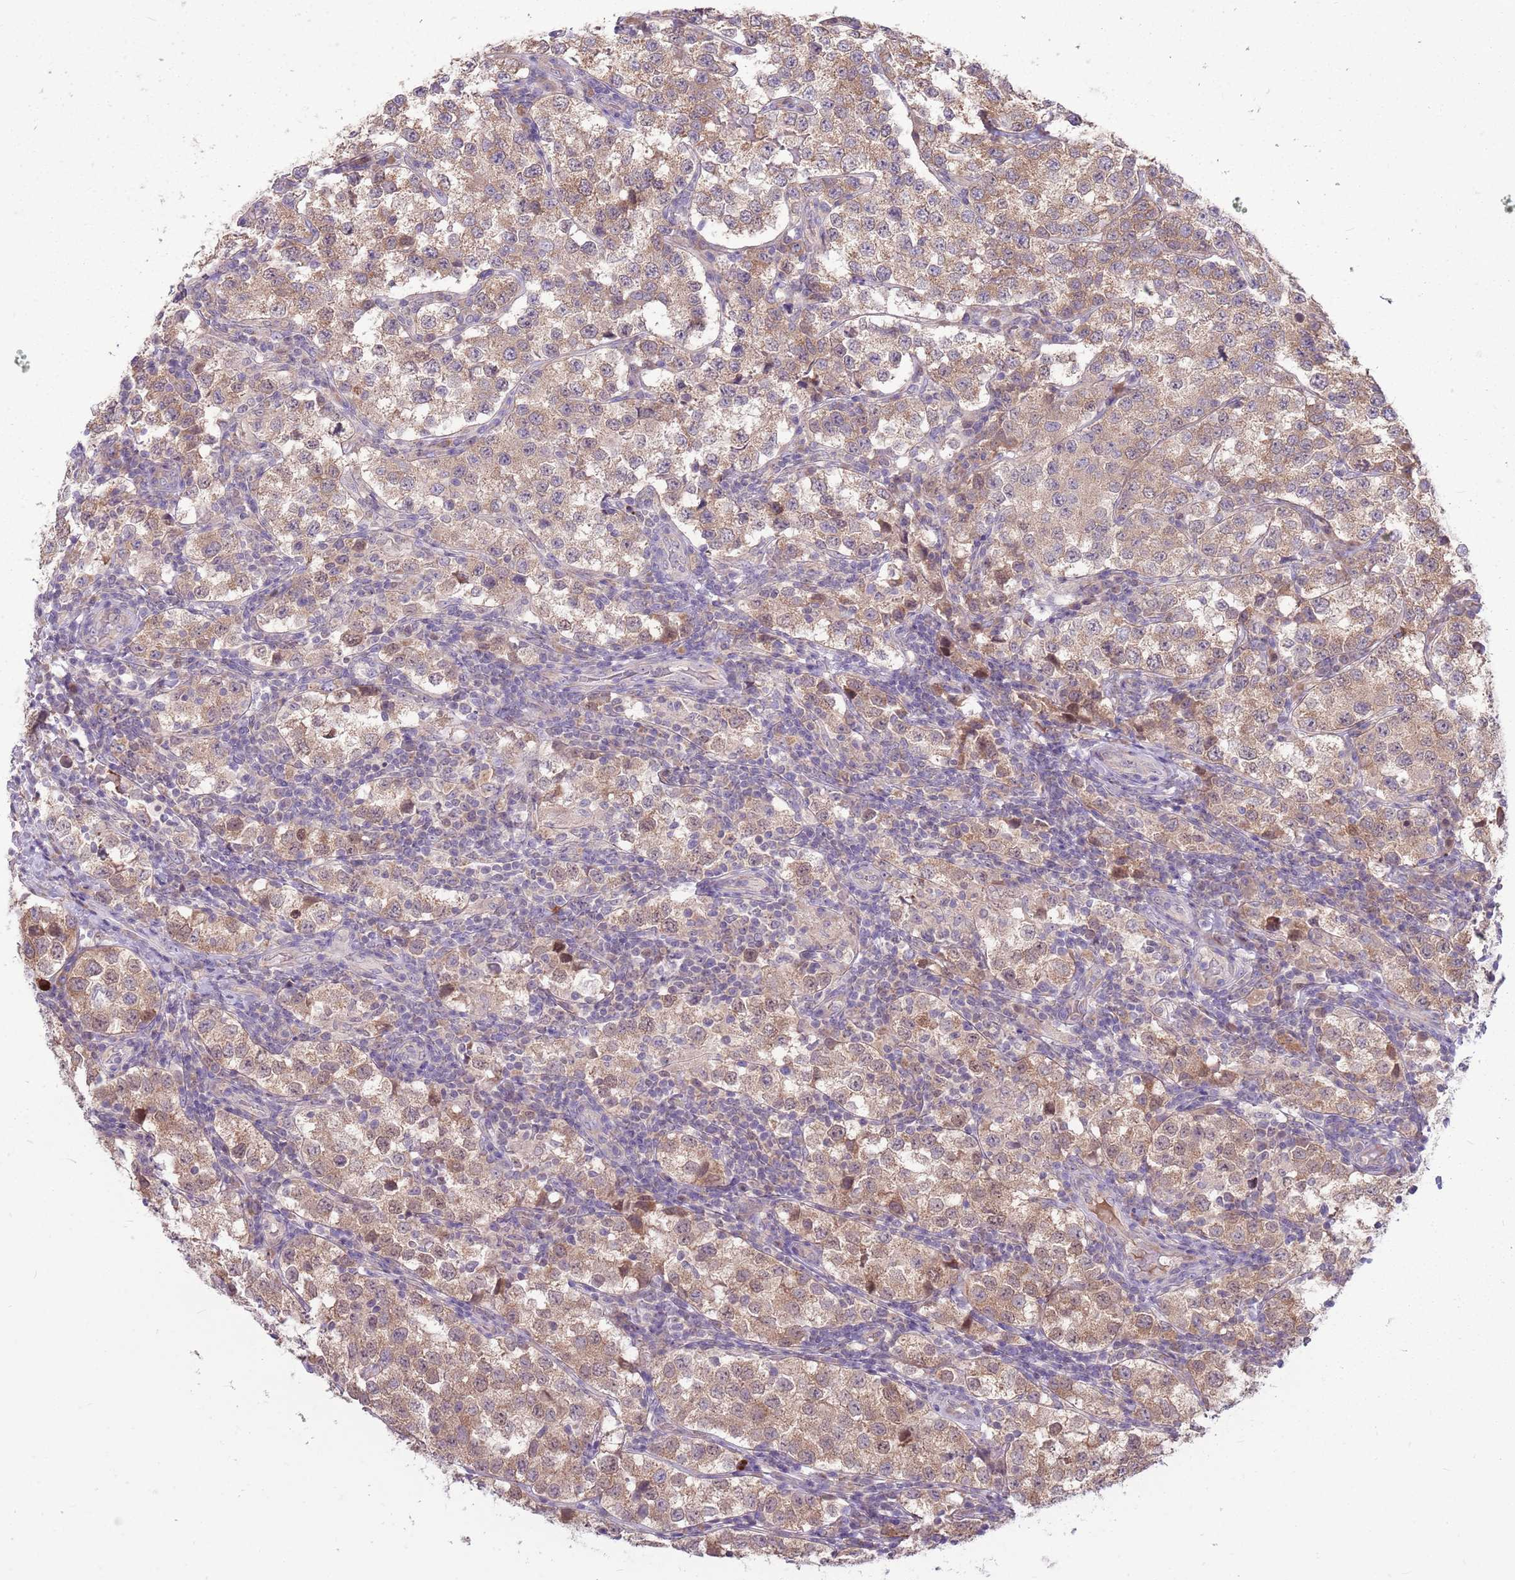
{"staining": {"intensity": "moderate", "quantity": ">75%", "location": "cytoplasmic/membranous"}, "tissue": "testis cancer", "cell_type": "Tumor cells", "image_type": "cancer", "snomed": [{"axis": "morphology", "description": "Seminoma, NOS"}, {"axis": "topography", "description": "Testis"}], "caption": "There is medium levels of moderate cytoplasmic/membranous positivity in tumor cells of testis seminoma, as demonstrated by immunohistochemical staining (brown color).", "gene": "PPP1R27", "patient": {"sex": "male", "age": 34}}